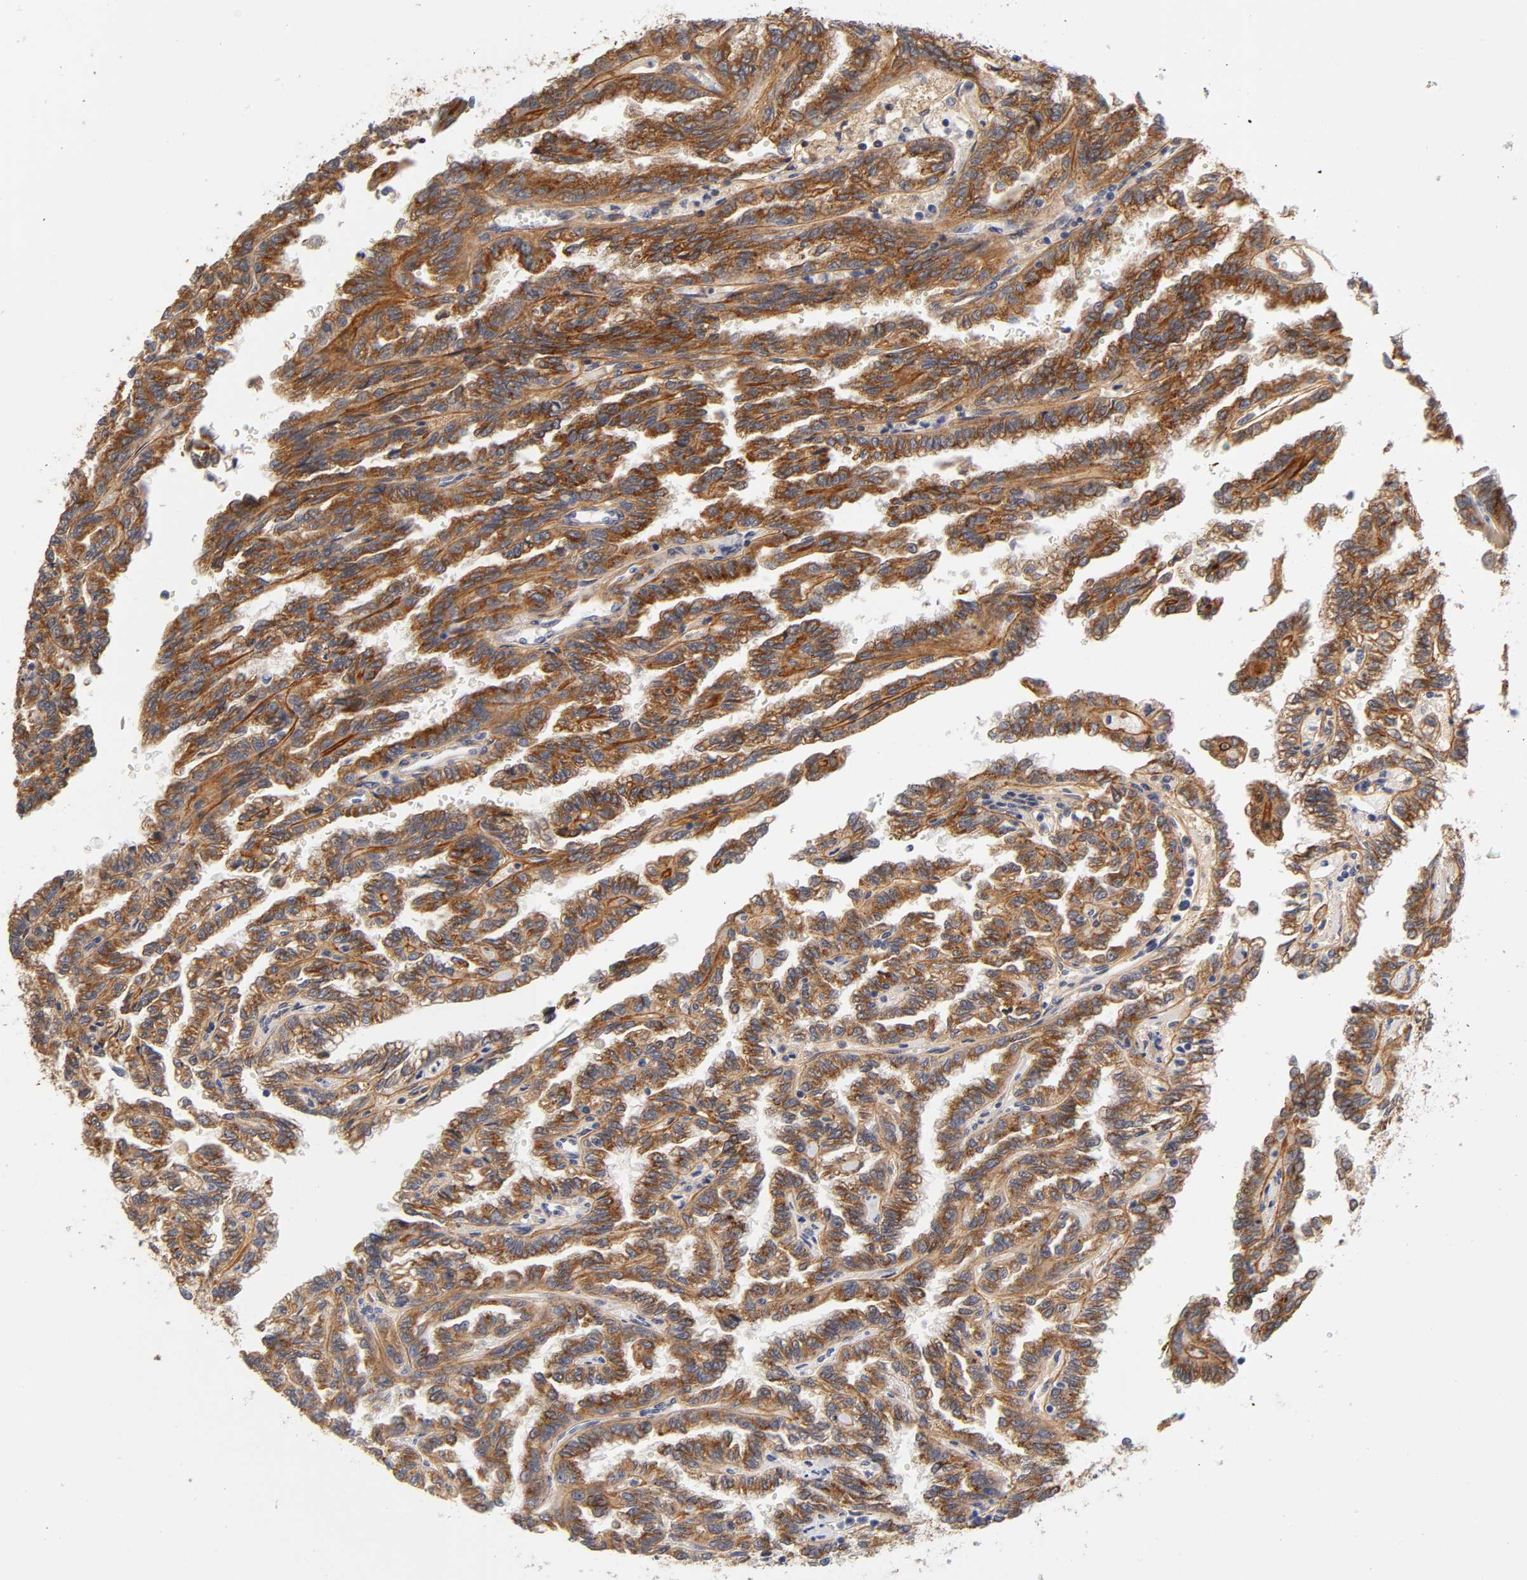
{"staining": {"intensity": "moderate", "quantity": ">75%", "location": "cytoplasmic/membranous"}, "tissue": "renal cancer", "cell_type": "Tumor cells", "image_type": "cancer", "snomed": [{"axis": "morphology", "description": "Inflammation, NOS"}, {"axis": "morphology", "description": "Adenocarcinoma, NOS"}, {"axis": "topography", "description": "Kidney"}], "caption": "Immunohistochemistry of renal cancer displays medium levels of moderate cytoplasmic/membranous staining in approximately >75% of tumor cells.", "gene": "LAMB1", "patient": {"sex": "male", "age": 68}}